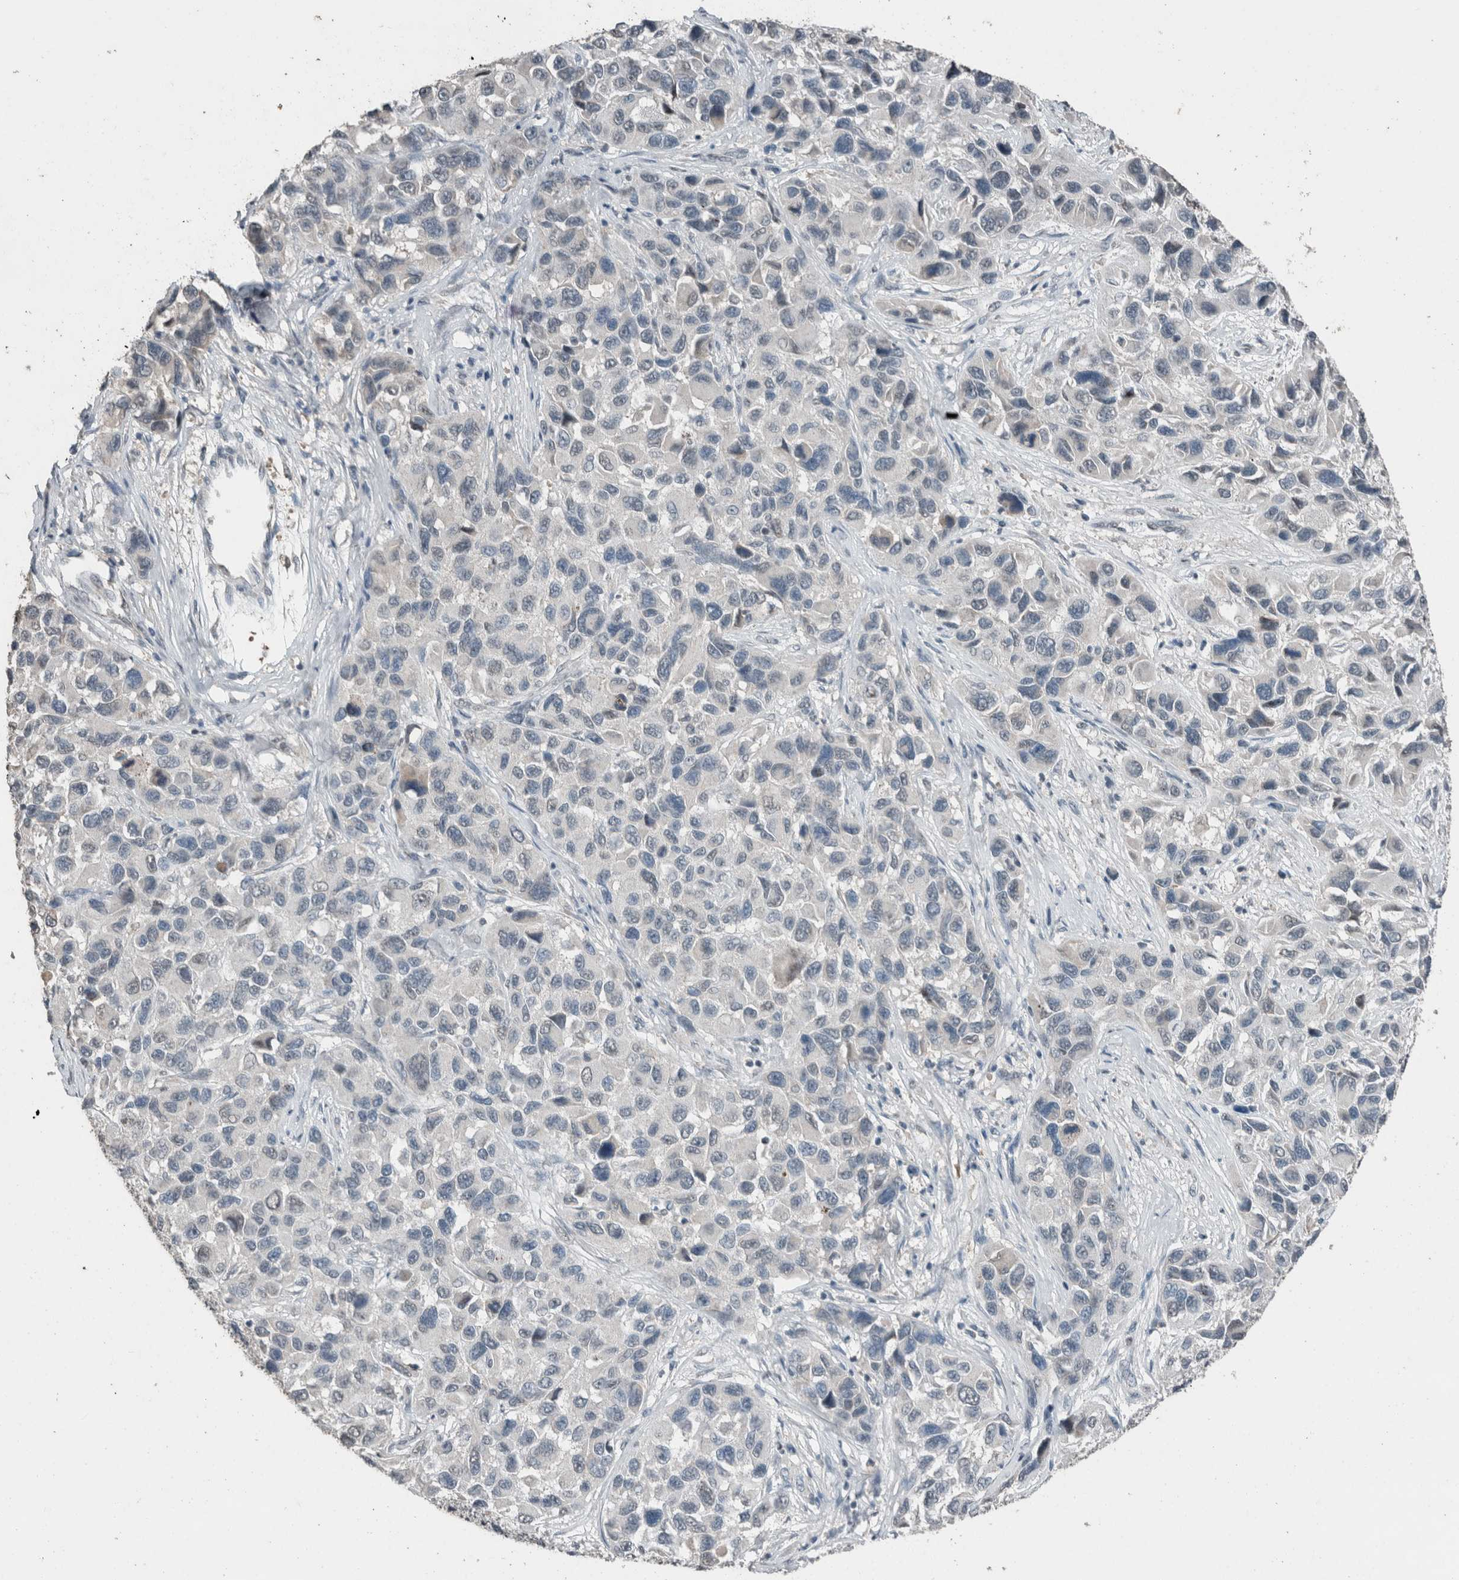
{"staining": {"intensity": "moderate", "quantity": "25%-75%", "location": "cytoplasmic/membranous"}, "tissue": "melanoma", "cell_type": "Tumor cells", "image_type": "cancer", "snomed": [{"axis": "morphology", "description": "Malignant melanoma, NOS"}, {"axis": "topography", "description": "Skin"}], "caption": "Malignant melanoma tissue shows moderate cytoplasmic/membranous expression in about 25%-75% of tumor cells, visualized by immunohistochemistry.", "gene": "ACVR2B", "patient": {"sex": "male", "age": 53}}